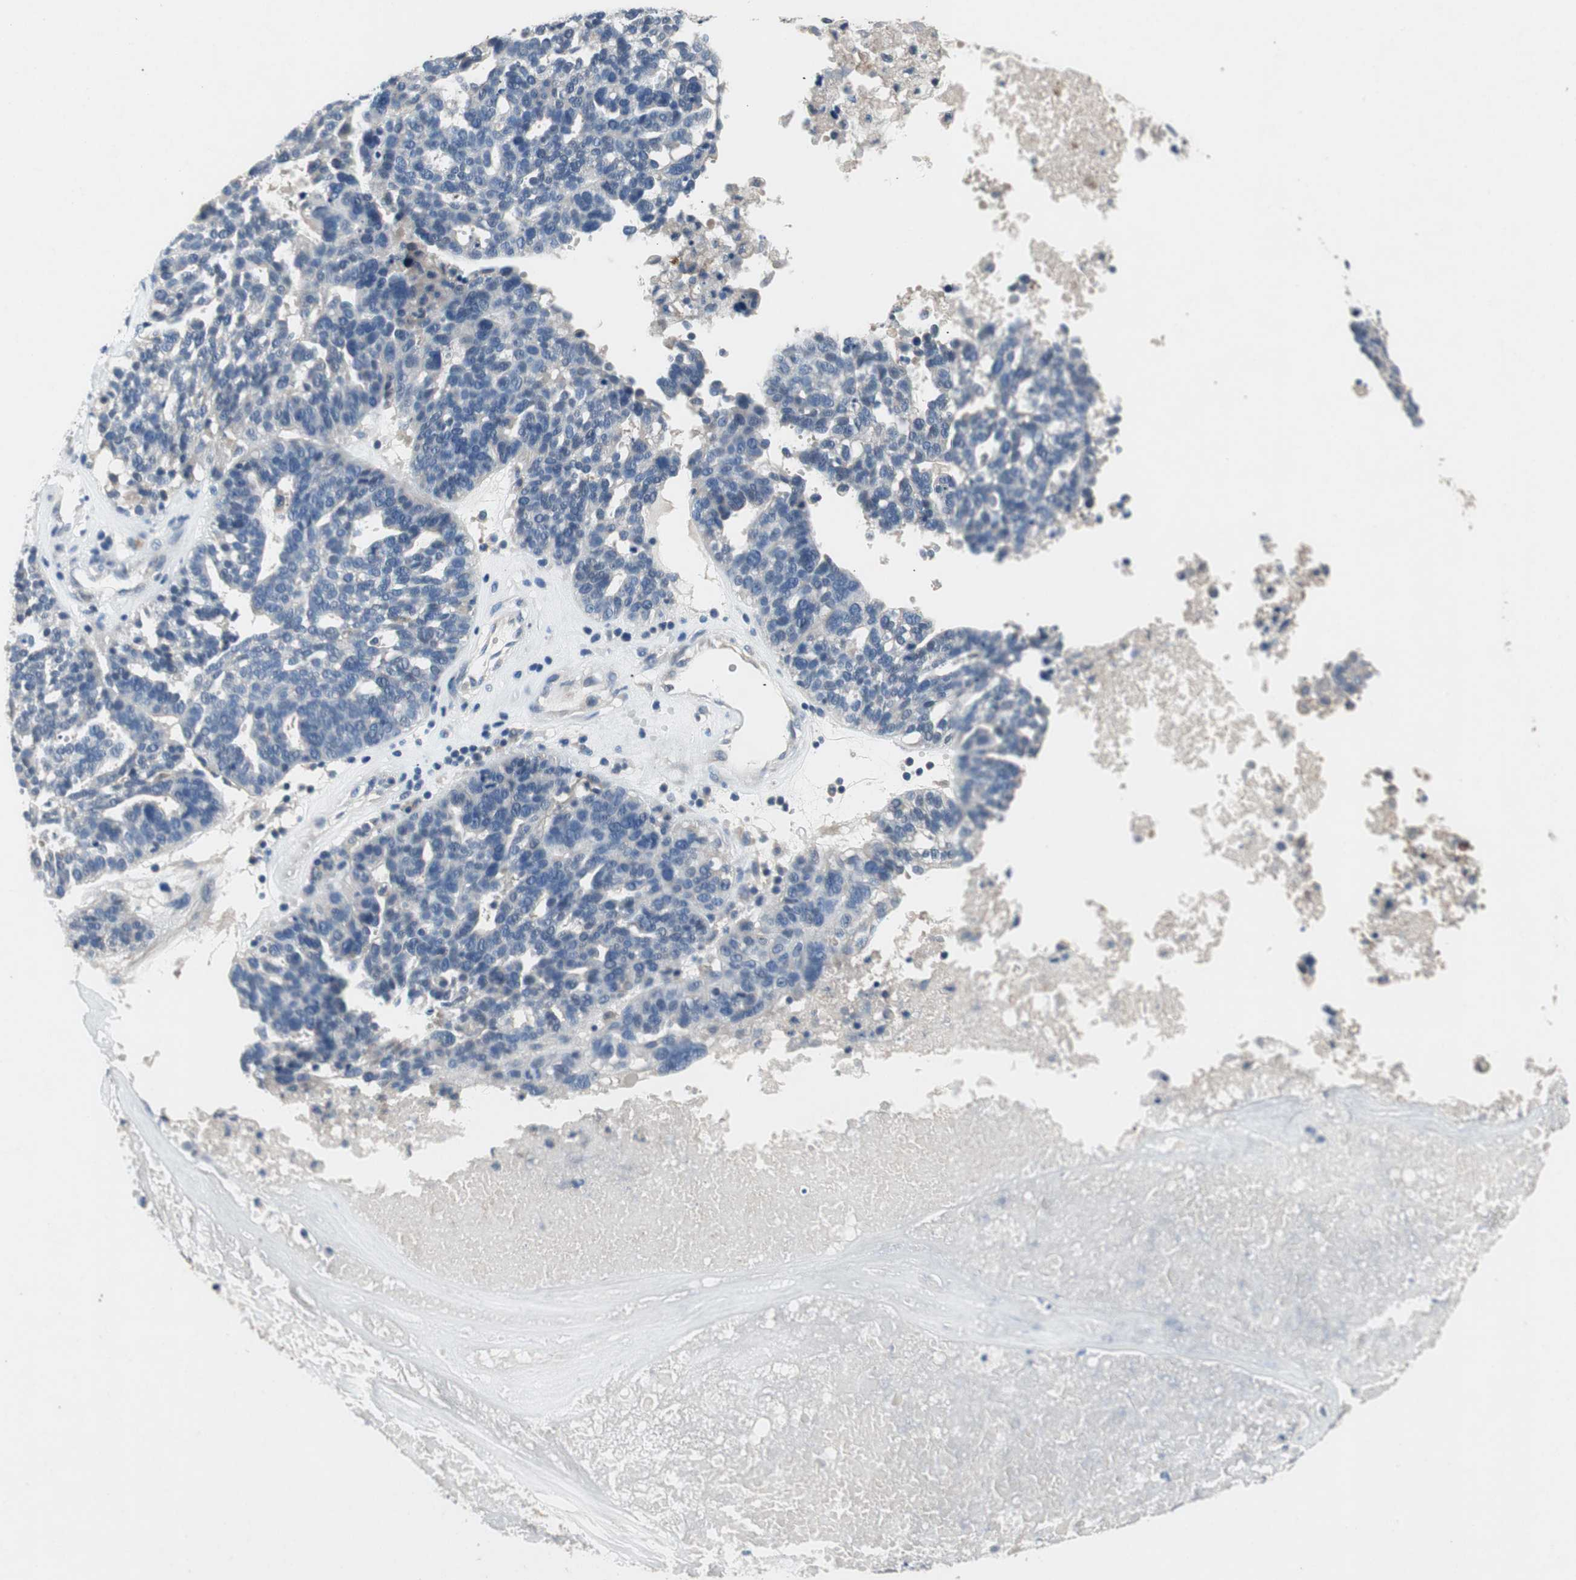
{"staining": {"intensity": "negative", "quantity": "none", "location": "none"}, "tissue": "ovarian cancer", "cell_type": "Tumor cells", "image_type": "cancer", "snomed": [{"axis": "morphology", "description": "Cystadenocarcinoma, serous, NOS"}, {"axis": "topography", "description": "Ovary"}], "caption": "Immunohistochemical staining of ovarian cancer reveals no significant staining in tumor cells. The staining was performed using DAB (3,3'-diaminobenzidine) to visualize the protein expression in brown, while the nuclei were stained in blue with hematoxylin (Magnification: 20x).", "gene": "ALPL", "patient": {"sex": "female", "age": 59}}